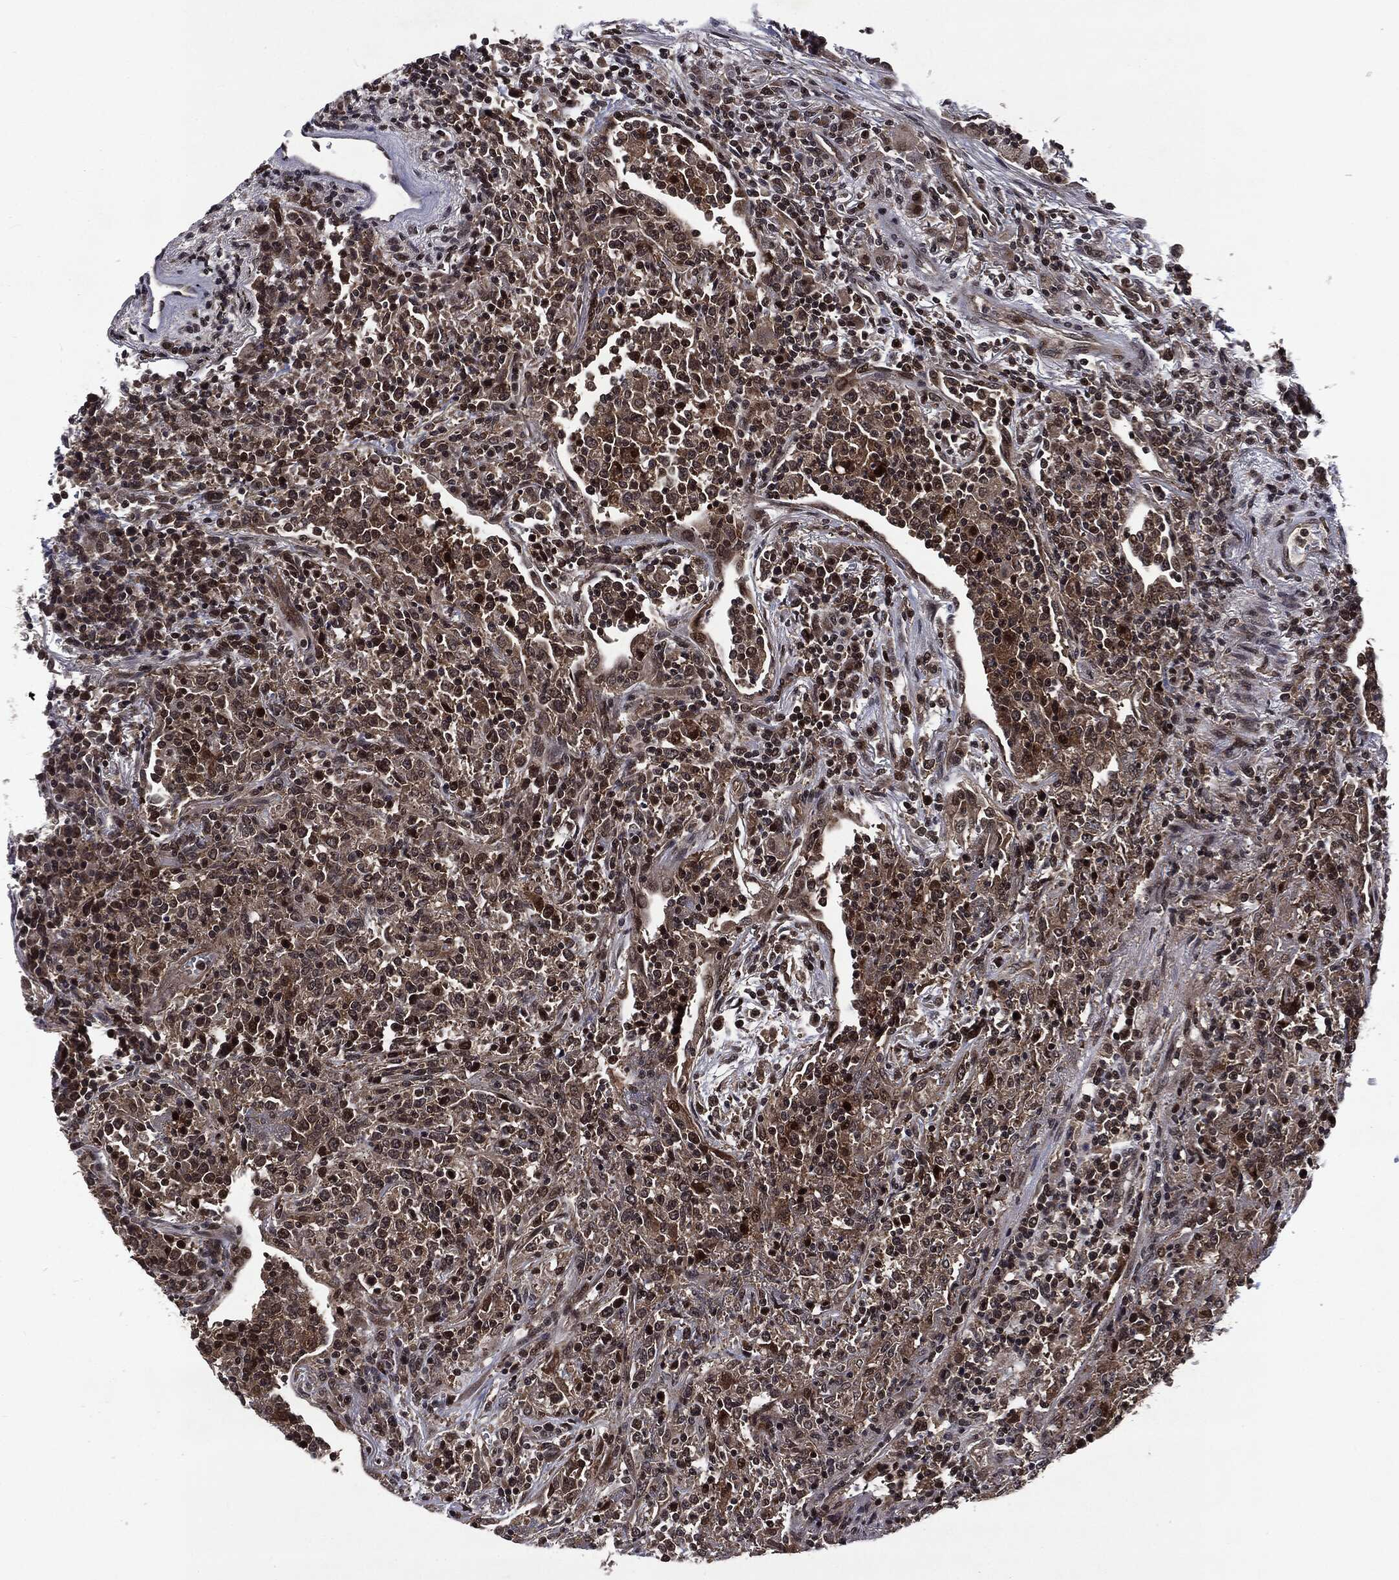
{"staining": {"intensity": "strong", "quantity": "<25%", "location": "cytoplasmic/membranous,nuclear"}, "tissue": "lymphoma", "cell_type": "Tumor cells", "image_type": "cancer", "snomed": [{"axis": "morphology", "description": "Malignant lymphoma, non-Hodgkin's type, High grade"}, {"axis": "topography", "description": "Lung"}], "caption": "High-power microscopy captured an IHC histopathology image of lymphoma, revealing strong cytoplasmic/membranous and nuclear staining in approximately <25% of tumor cells. The staining was performed using DAB, with brown indicating positive protein expression. Nuclei are stained blue with hematoxylin.", "gene": "STAU2", "patient": {"sex": "male", "age": 79}}